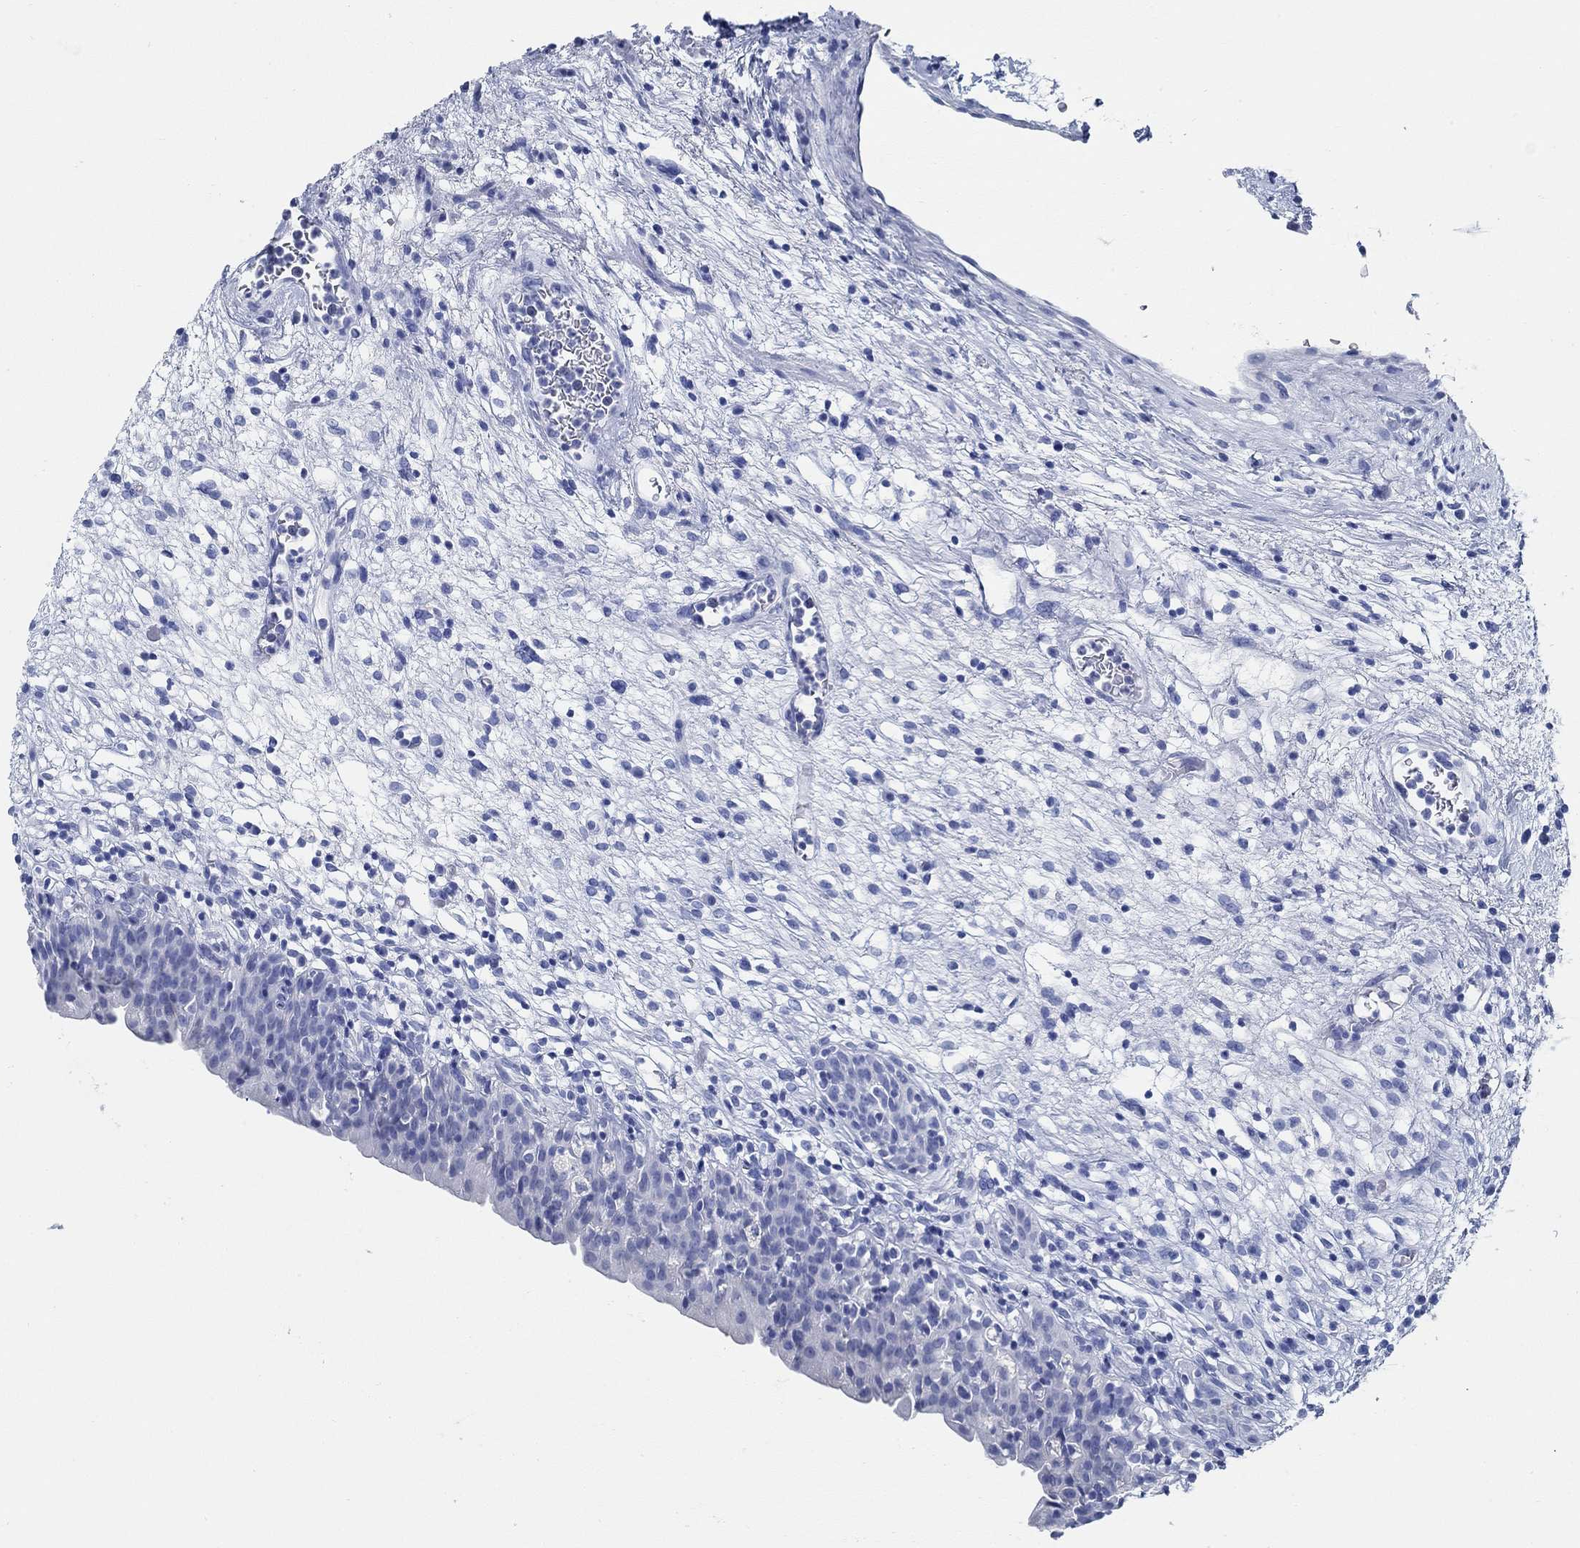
{"staining": {"intensity": "negative", "quantity": "none", "location": "none"}, "tissue": "urinary bladder", "cell_type": "Urothelial cells", "image_type": "normal", "snomed": [{"axis": "morphology", "description": "Normal tissue, NOS"}, {"axis": "topography", "description": "Urinary bladder"}], "caption": "Immunohistochemical staining of normal human urinary bladder displays no significant staining in urothelial cells.", "gene": "SLC45A1", "patient": {"sex": "male", "age": 76}}